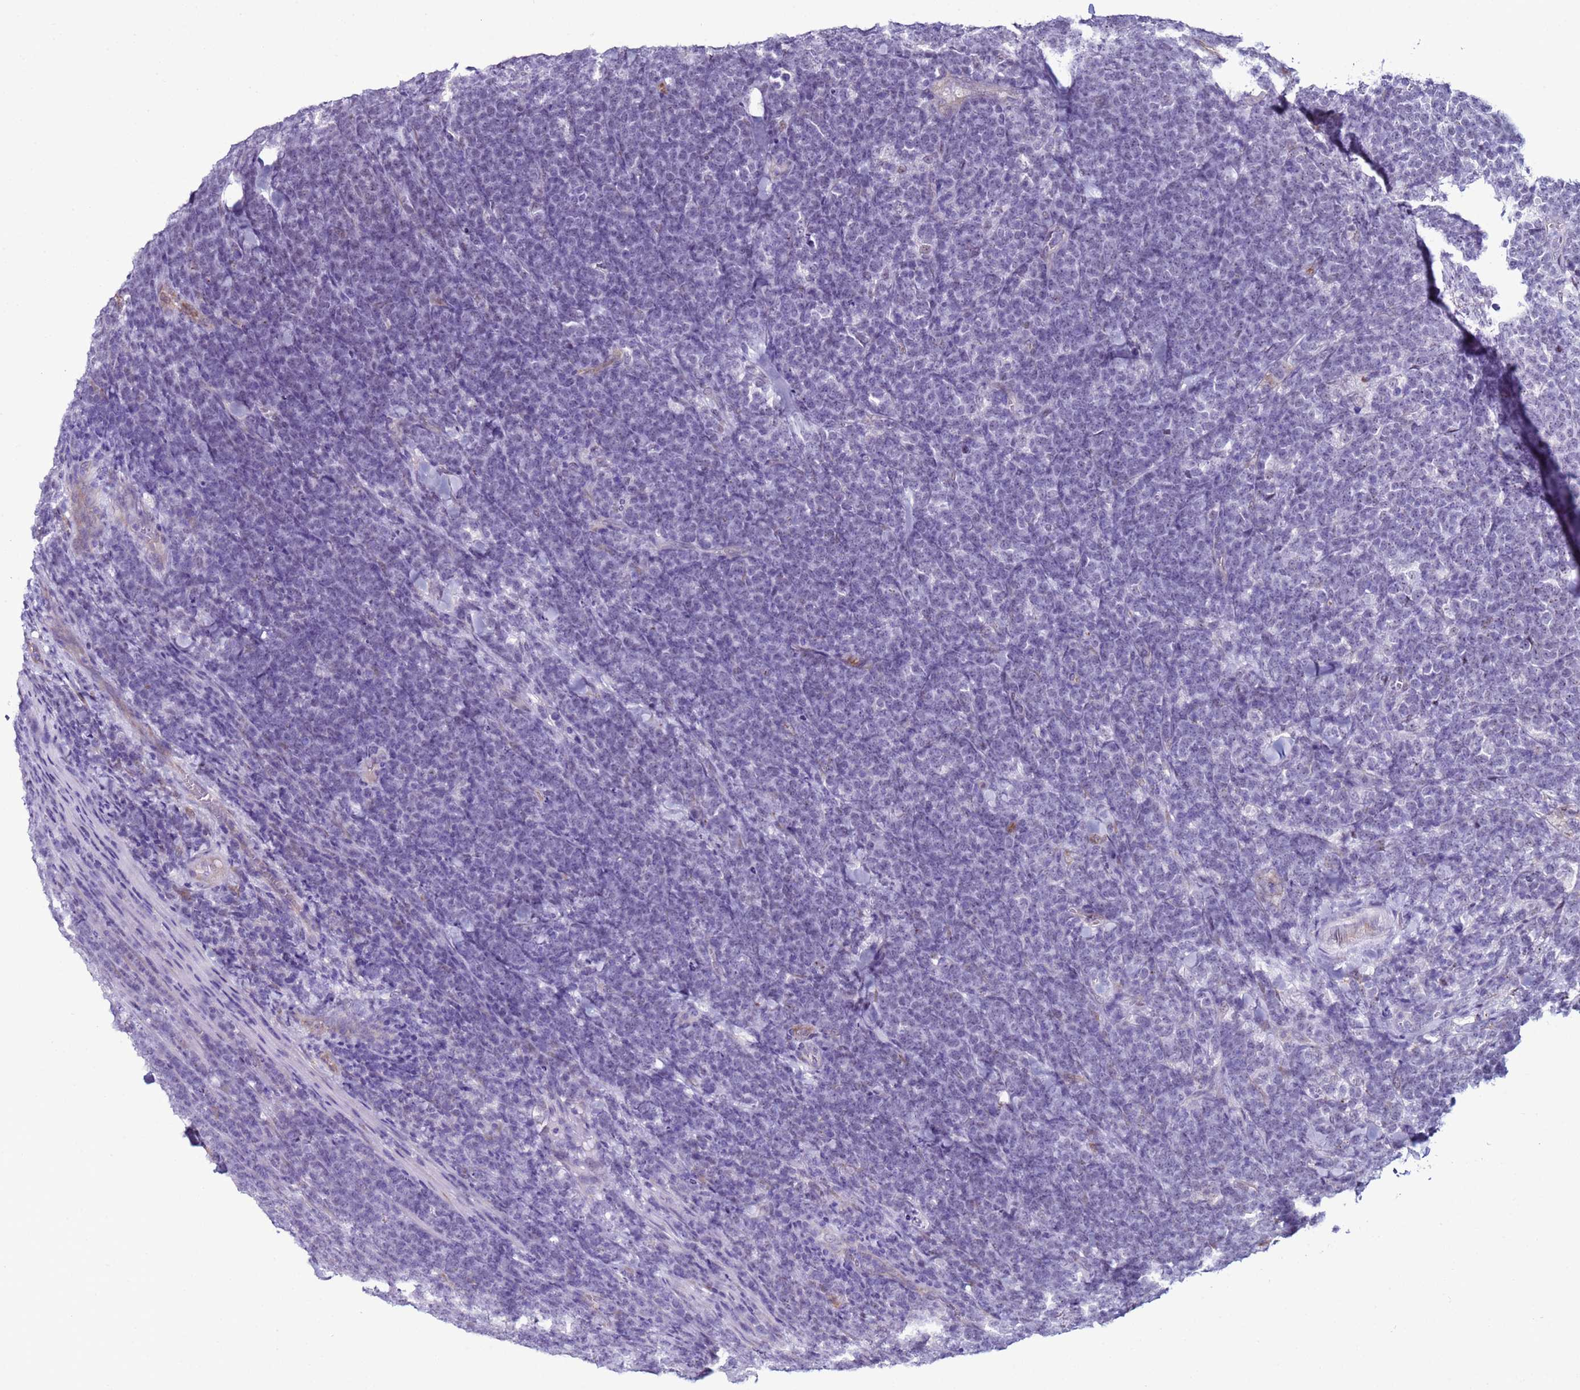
{"staining": {"intensity": "negative", "quantity": "none", "location": "none"}, "tissue": "lymphoma", "cell_type": "Tumor cells", "image_type": "cancer", "snomed": [{"axis": "morphology", "description": "Malignant lymphoma, non-Hodgkin's type, High grade"}, {"axis": "topography", "description": "Small intestine"}], "caption": "The photomicrograph exhibits no staining of tumor cells in lymphoma.", "gene": "LRRC10B", "patient": {"sex": "male", "age": 8}}